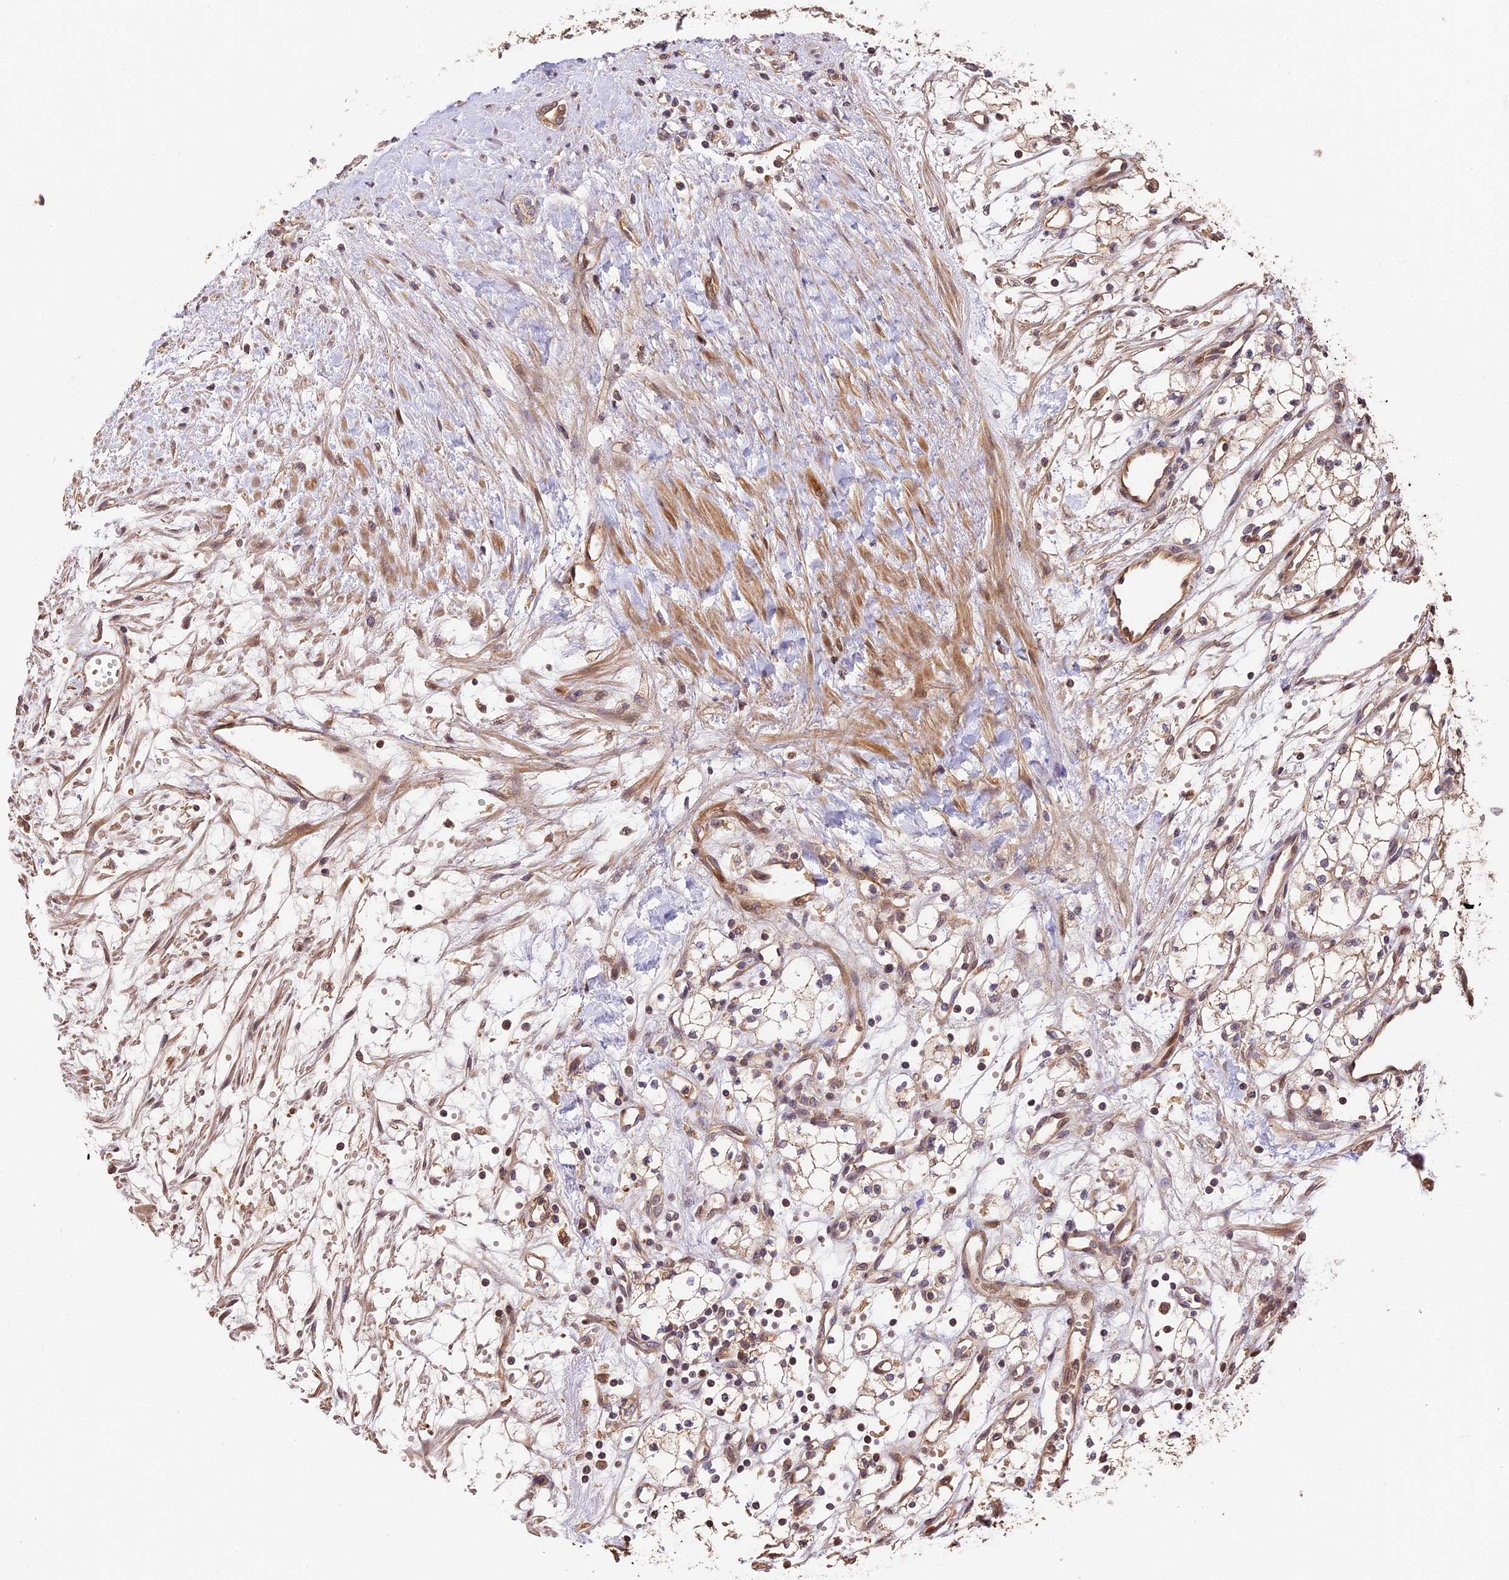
{"staining": {"intensity": "weak", "quantity": "25%-75%", "location": "cytoplasmic/membranous"}, "tissue": "renal cancer", "cell_type": "Tumor cells", "image_type": "cancer", "snomed": [{"axis": "morphology", "description": "Adenocarcinoma, NOS"}, {"axis": "topography", "description": "Kidney"}], "caption": "Protein staining of renal cancer tissue demonstrates weak cytoplasmic/membranous expression in approximately 25%-75% of tumor cells. (DAB (3,3'-diaminobenzidine) = brown stain, brightfield microscopy at high magnification).", "gene": "PPP1R37", "patient": {"sex": "male", "age": 59}}